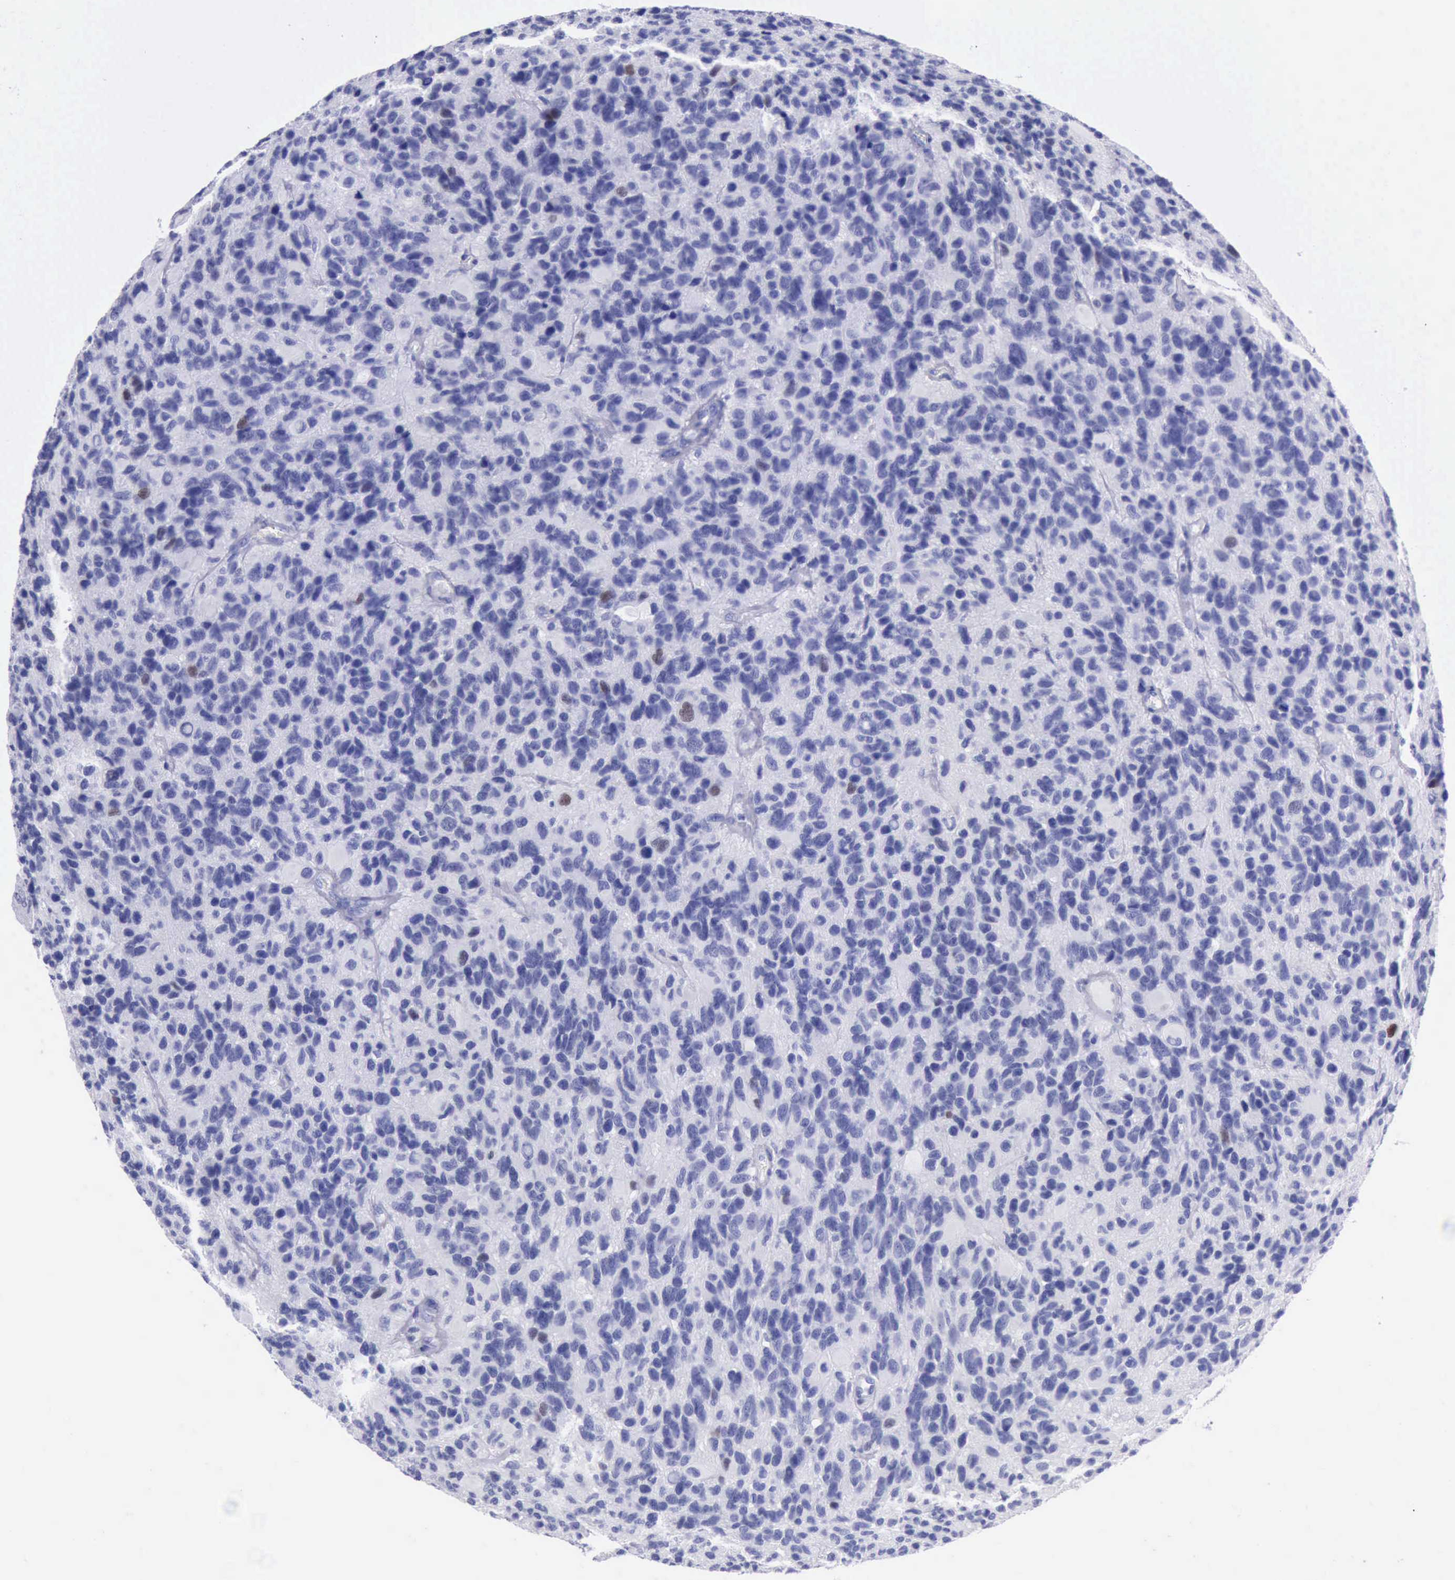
{"staining": {"intensity": "weak", "quantity": "<25%", "location": "nuclear"}, "tissue": "glioma", "cell_type": "Tumor cells", "image_type": "cancer", "snomed": [{"axis": "morphology", "description": "Glioma, malignant, High grade"}, {"axis": "topography", "description": "Brain"}], "caption": "Photomicrograph shows no protein expression in tumor cells of glioma tissue.", "gene": "MCM2", "patient": {"sex": "male", "age": 77}}